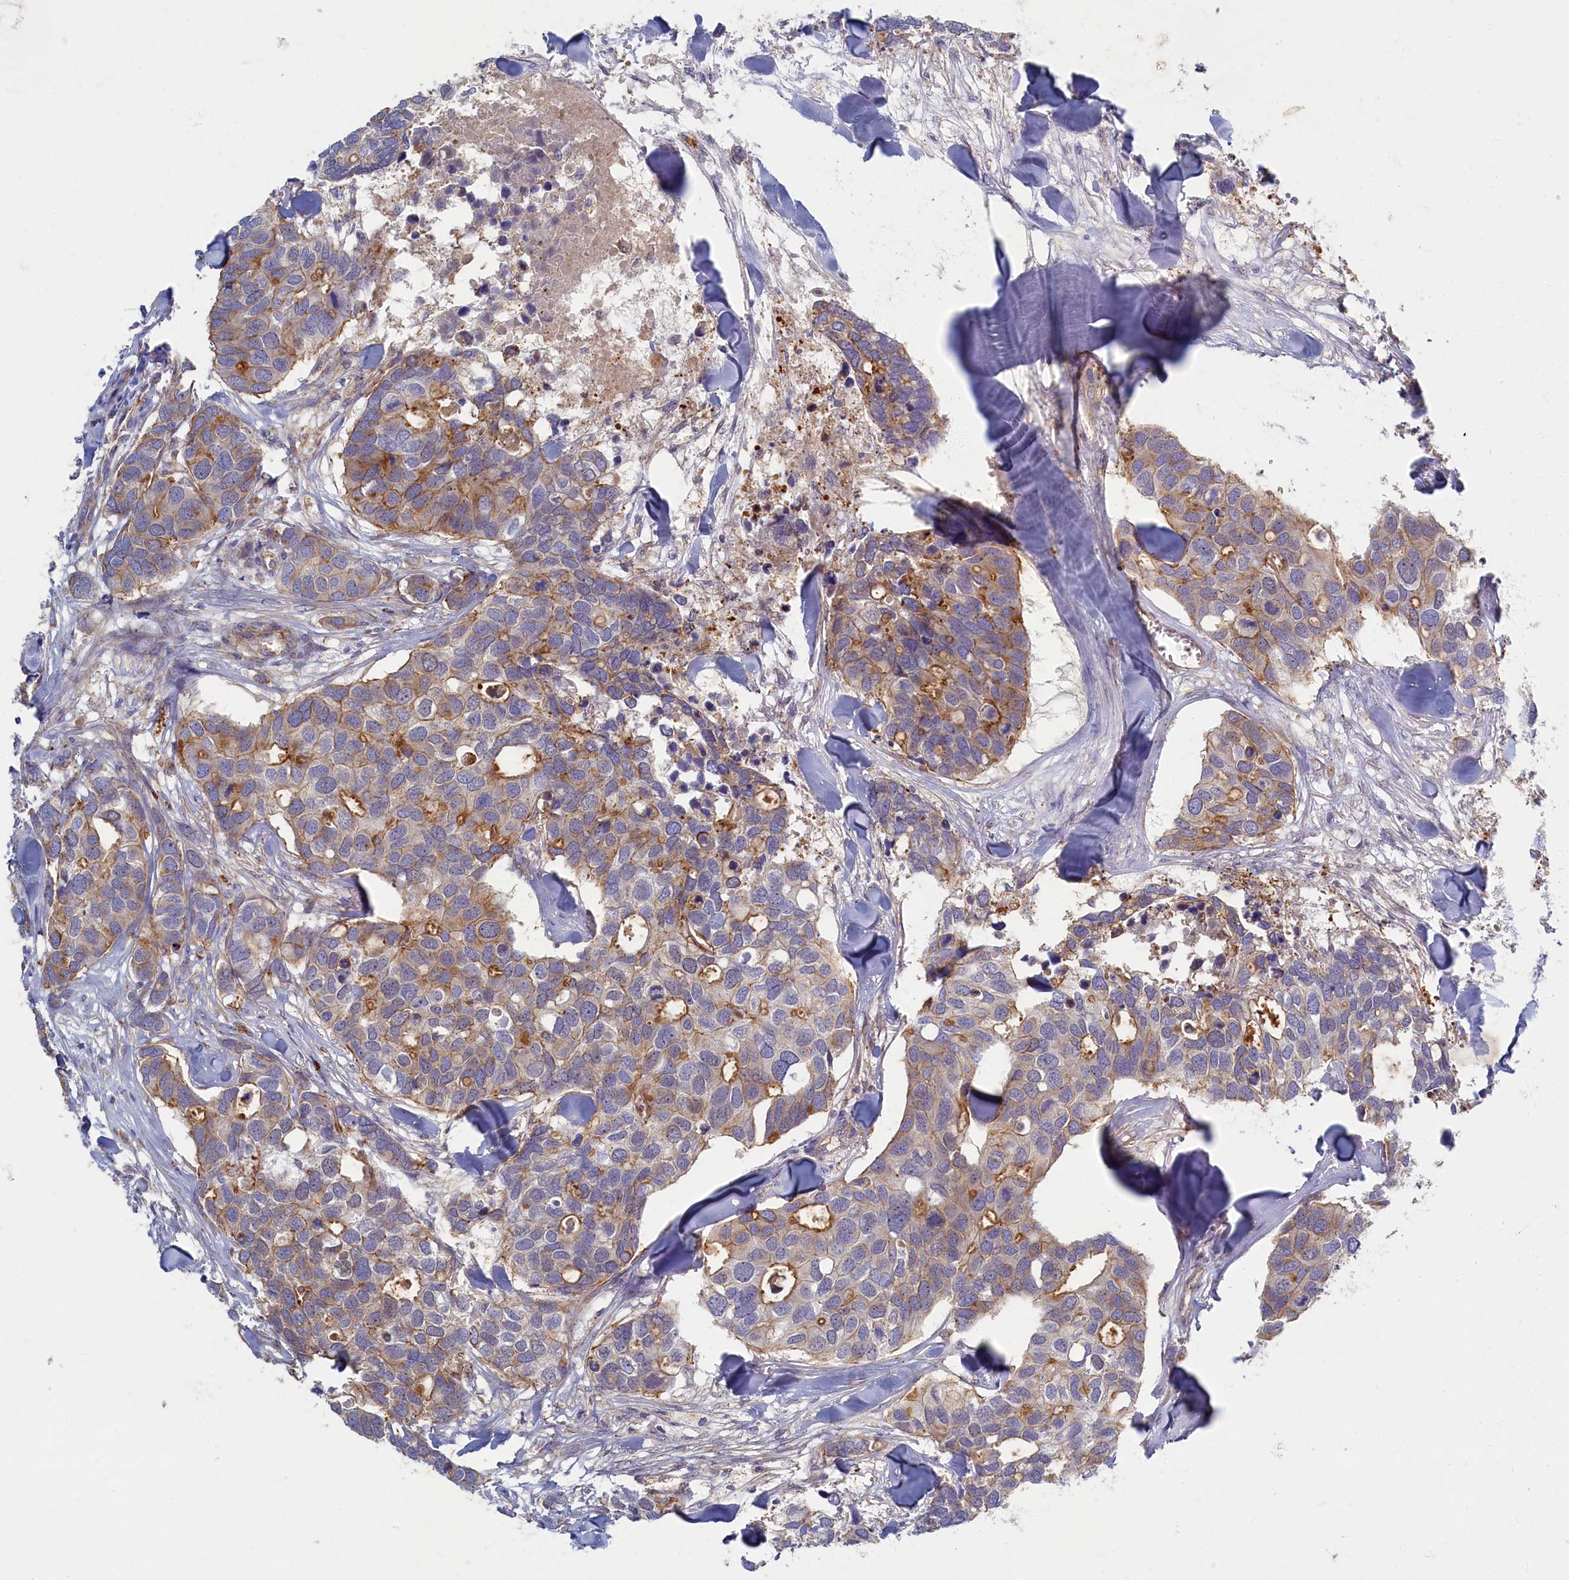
{"staining": {"intensity": "moderate", "quantity": "25%-75%", "location": "cytoplasmic/membranous"}, "tissue": "breast cancer", "cell_type": "Tumor cells", "image_type": "cancer", "snomed": [{"axis": "morphology", "description": "Duct carcinoma"}, {"axis": "topography", "description": "Breast"}], "caption": "Tumor cells exhibit moderate cytoplasmic/membranous staining in approximately 25%-75% of cells in breast cancer. (IHC, brightfield microscopy, high magnification).", "gene": "PSMG2", "patient": {"sex": "female", "age": 83}}